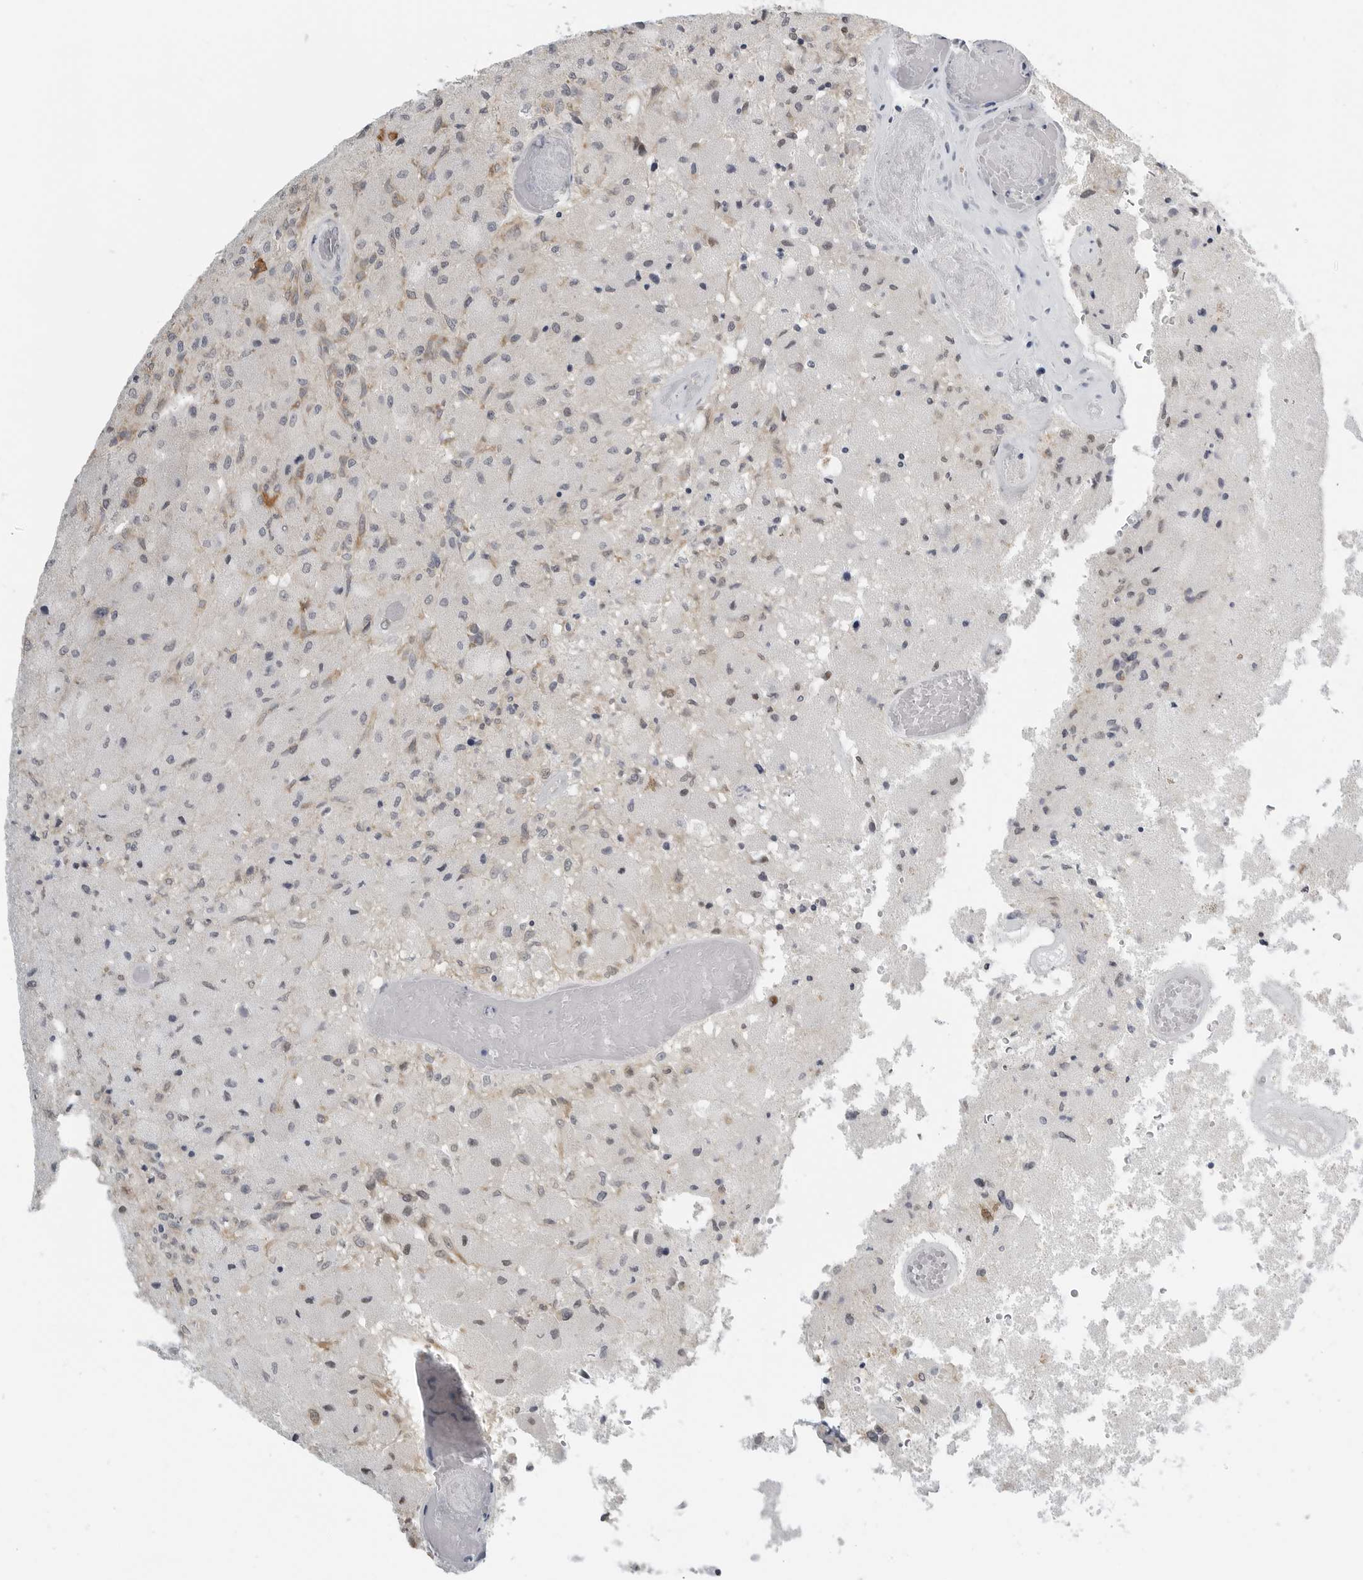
{"staining": {"intensity": "negative", "quantity": "none", "location": "none"}, "tissue": "glioma", "cell_type": "Tumor cells", "image_type": "cancer", "snomed": [{"axis": "morphology", "description": "Normal tissue, NOS"}, {"axis": "morphology", "description": "Glioma, malignant, High grade"}, {"axis": "topography", "description": "Cerebral cortex"}], "caption": "This is an immunohistochemistry photomicrograph of glioma. There is no positivity in tumor cells.", "gene": "IL12RB2", "patient": {"sex": "male", "age": 77}}